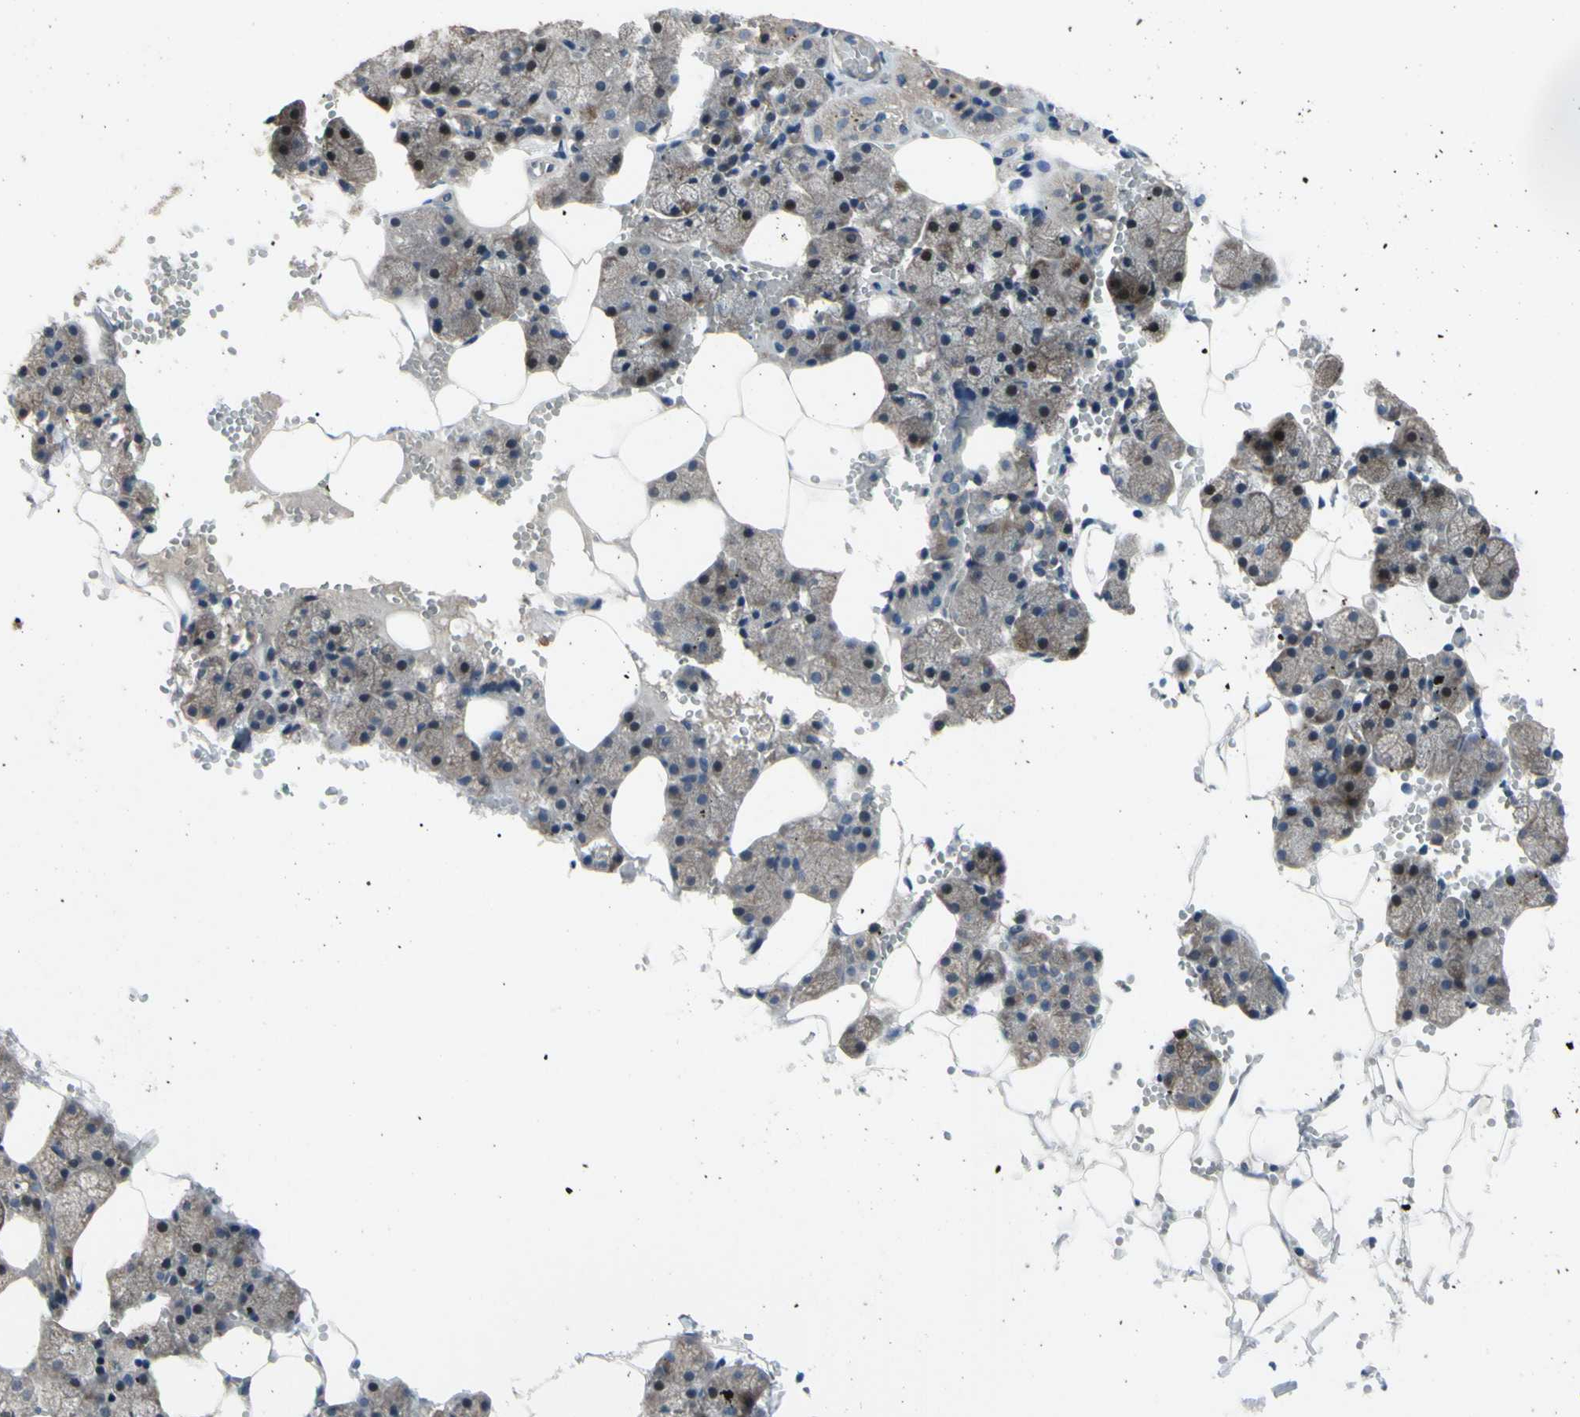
{"staining": {"intensity": "moderate", "quantity": "<25%", "location": "cytoplasmic/membranous,nuclear"}, "tissue": "salivary gland", "cell_type": "Glandular cells", "image_type": "normal", "snomed": [{"axis": "morphology", "description": "Normal tissue, NOS"}, {"axis": "topography", "description": "Salivary gland"}], "caption": "Salivary gland stained with a brown dye exhibits moderate cytoplasmic/membranous,nuclear positive staining in about <25% of glandular cells.", "gene": "HILPDA", "patient": {"sex": "male", "age": 62}}